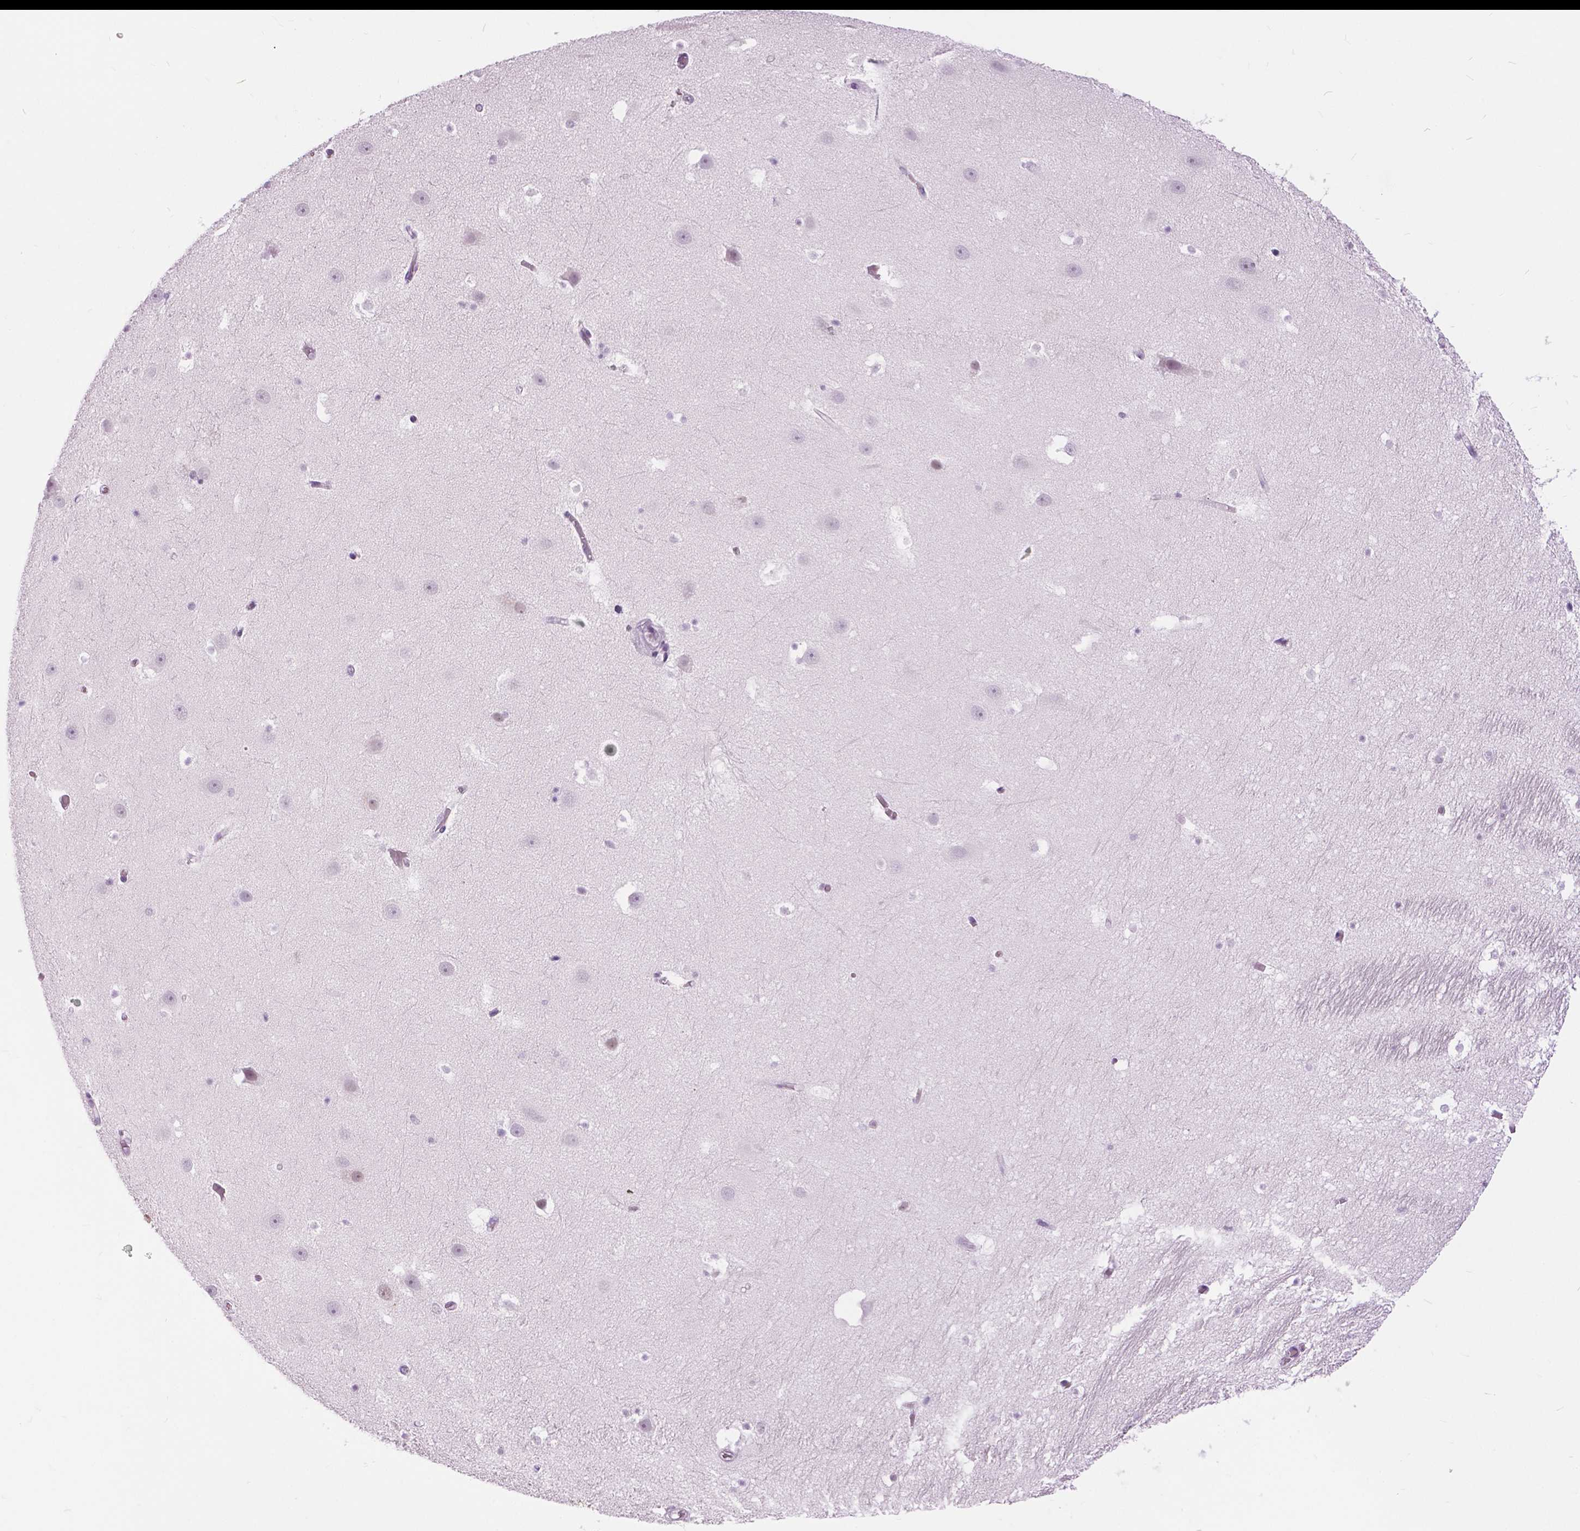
{"staining": {"intensity": "negative", "quantity": "none", "location": "none"}, "tissue": "hippocampus", "cell_type": "Glial cells", "image_type": "normal", "snomed": [{"axis": "morphology", "description": "Normal tissue, NOS"}, {"axis": "topography", "description": "Hippocampus"}], "caption": "DAB (3,3'-diaminobenzidine) immunohistochemical staining of benign human hippocampus displays no significant staining in glial cells.", "gene": "MYOM1", "patient": {"sex": "male", "age": 26}}